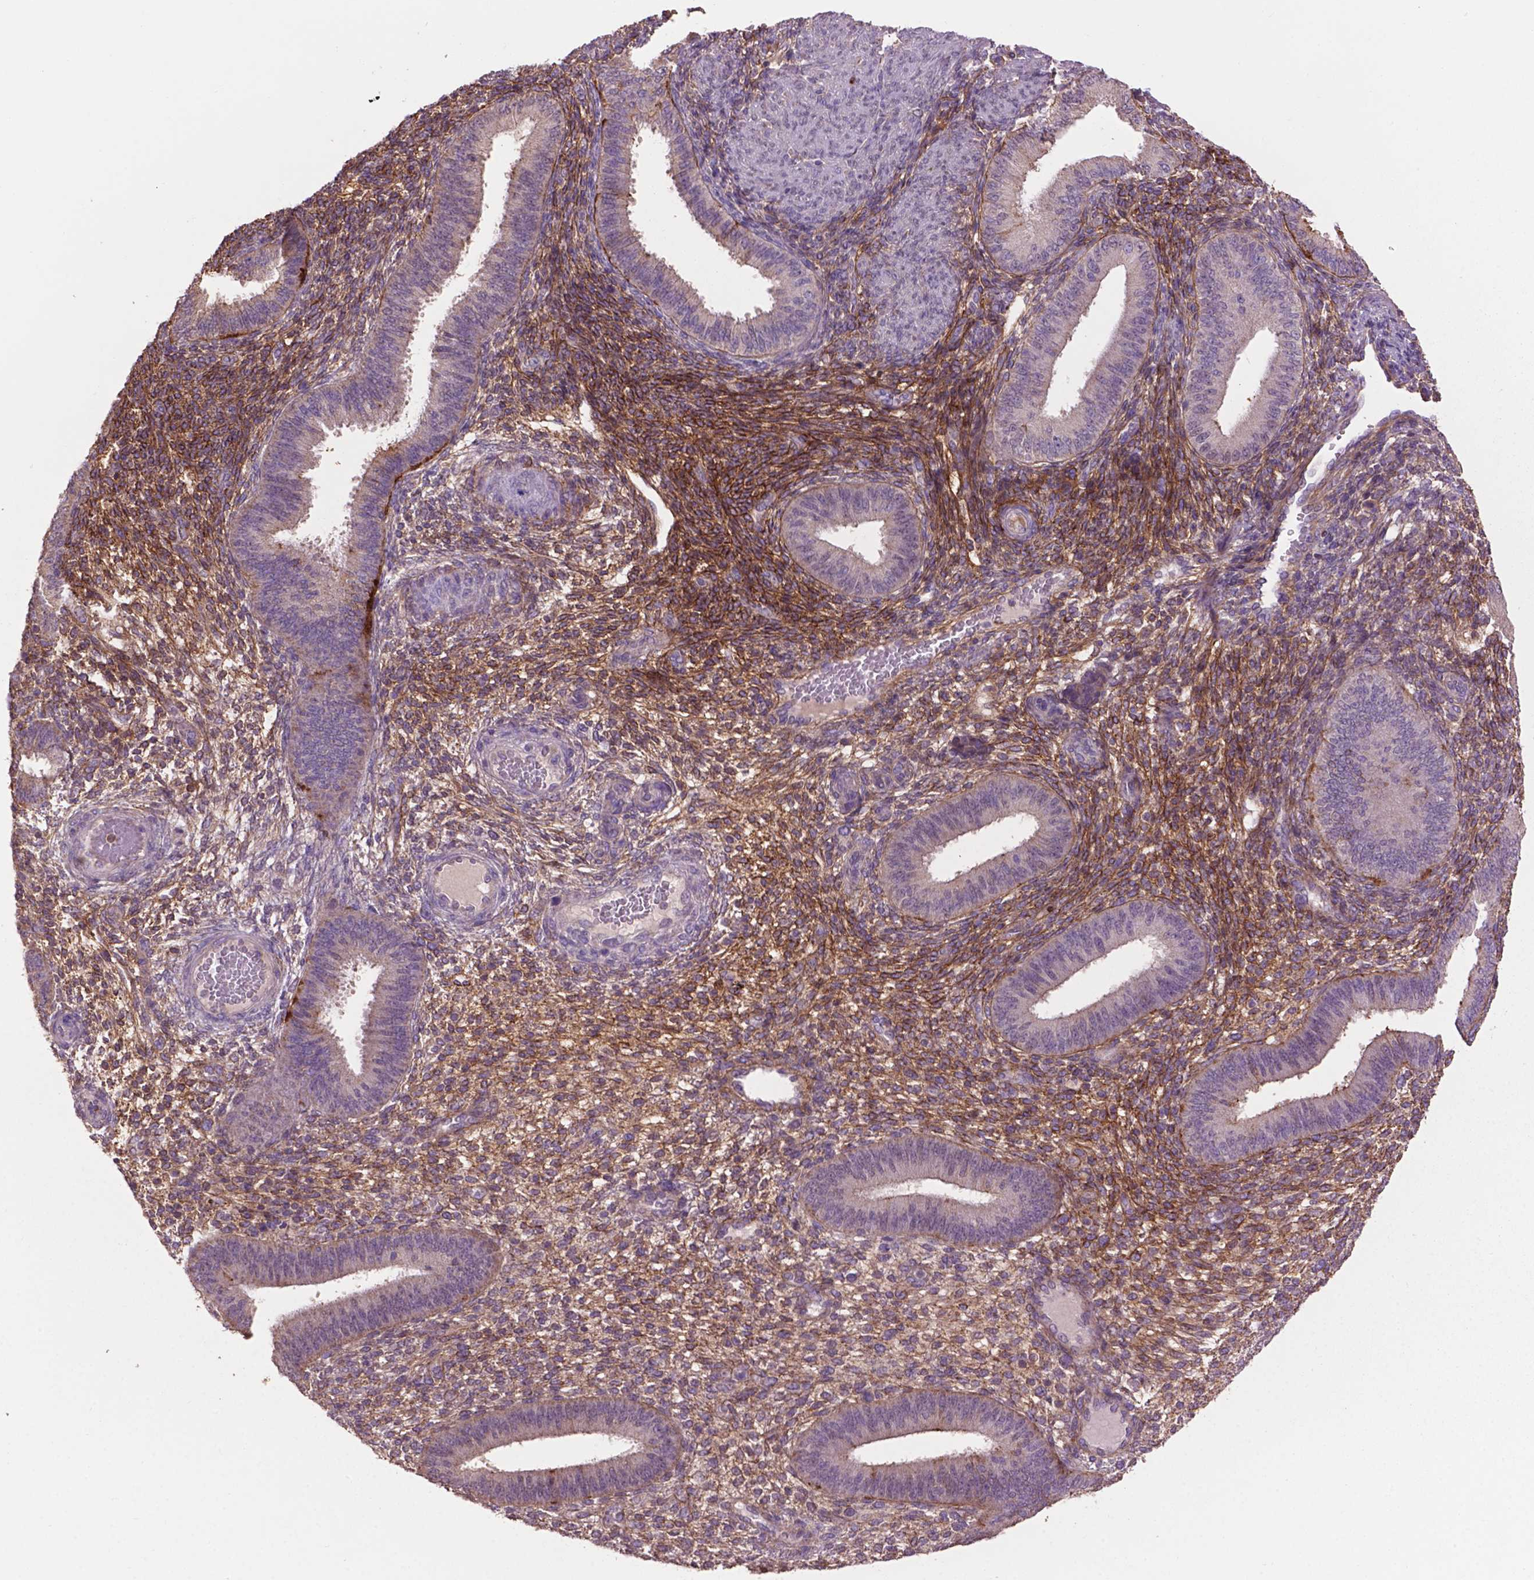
{"staining": {"intensity": "strong", "quantity": ">75%", "location": "cytoplasmic/membranous"}, "tissue": "endometrium", "cell_type": "Cells in endometrial stroma", "image_type": "normal", "snomed": [{"axis": "morphology", "description": "Normal tissue, NOS"}, {"axis": "topography", "description": "Endometrium"}], "caption": "This image reveals IHC staining of normal human endometrium, with high strong cytoplasmic/membranous expression in approximately >75% of cells in endometrial stroma.", "gene": "LRRC3C", "patient": {"sex": "female", "age": 39}}